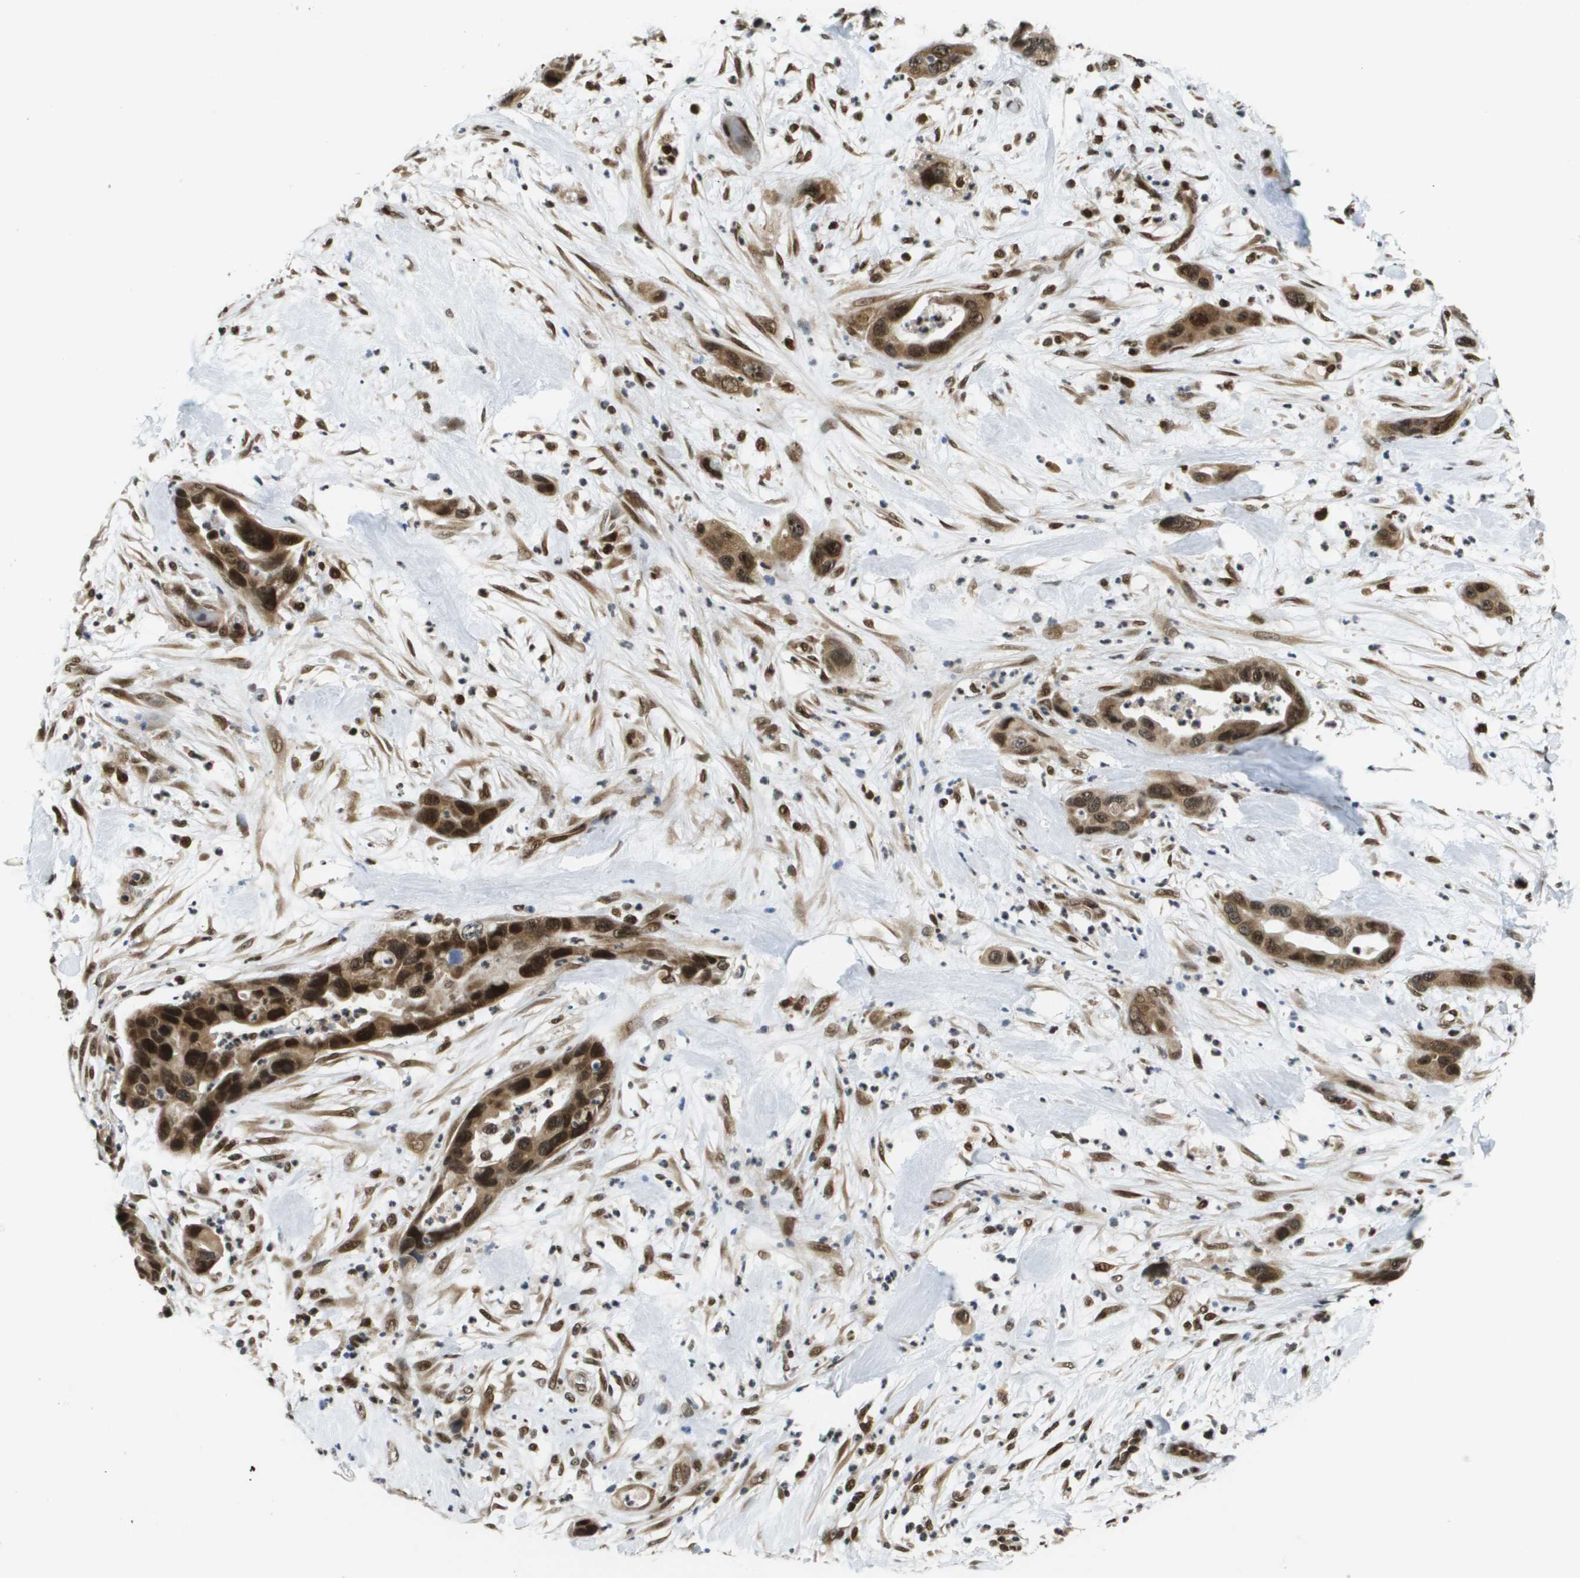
{"staining": {"intensity": "strong", "quantity": ">75%", "location": "cytoplasmic/membranous,nuclear"}, "tissue": "pancreatic cancer", "cell_type": "Tumor cells", "image_type": "cancer", "snomed": [{"axis": "morphology", "description": "Adenocarcinoma, NOS"}, {"axis": "topography", "description": "Pancreas"}], "caption": "Adenocarcinoma (pancreatic) stained with a protein marker demonstrates strong staining in tumor cells.", "gene": "RECQL4", "patient": {"sex": "female", "age": 71}}